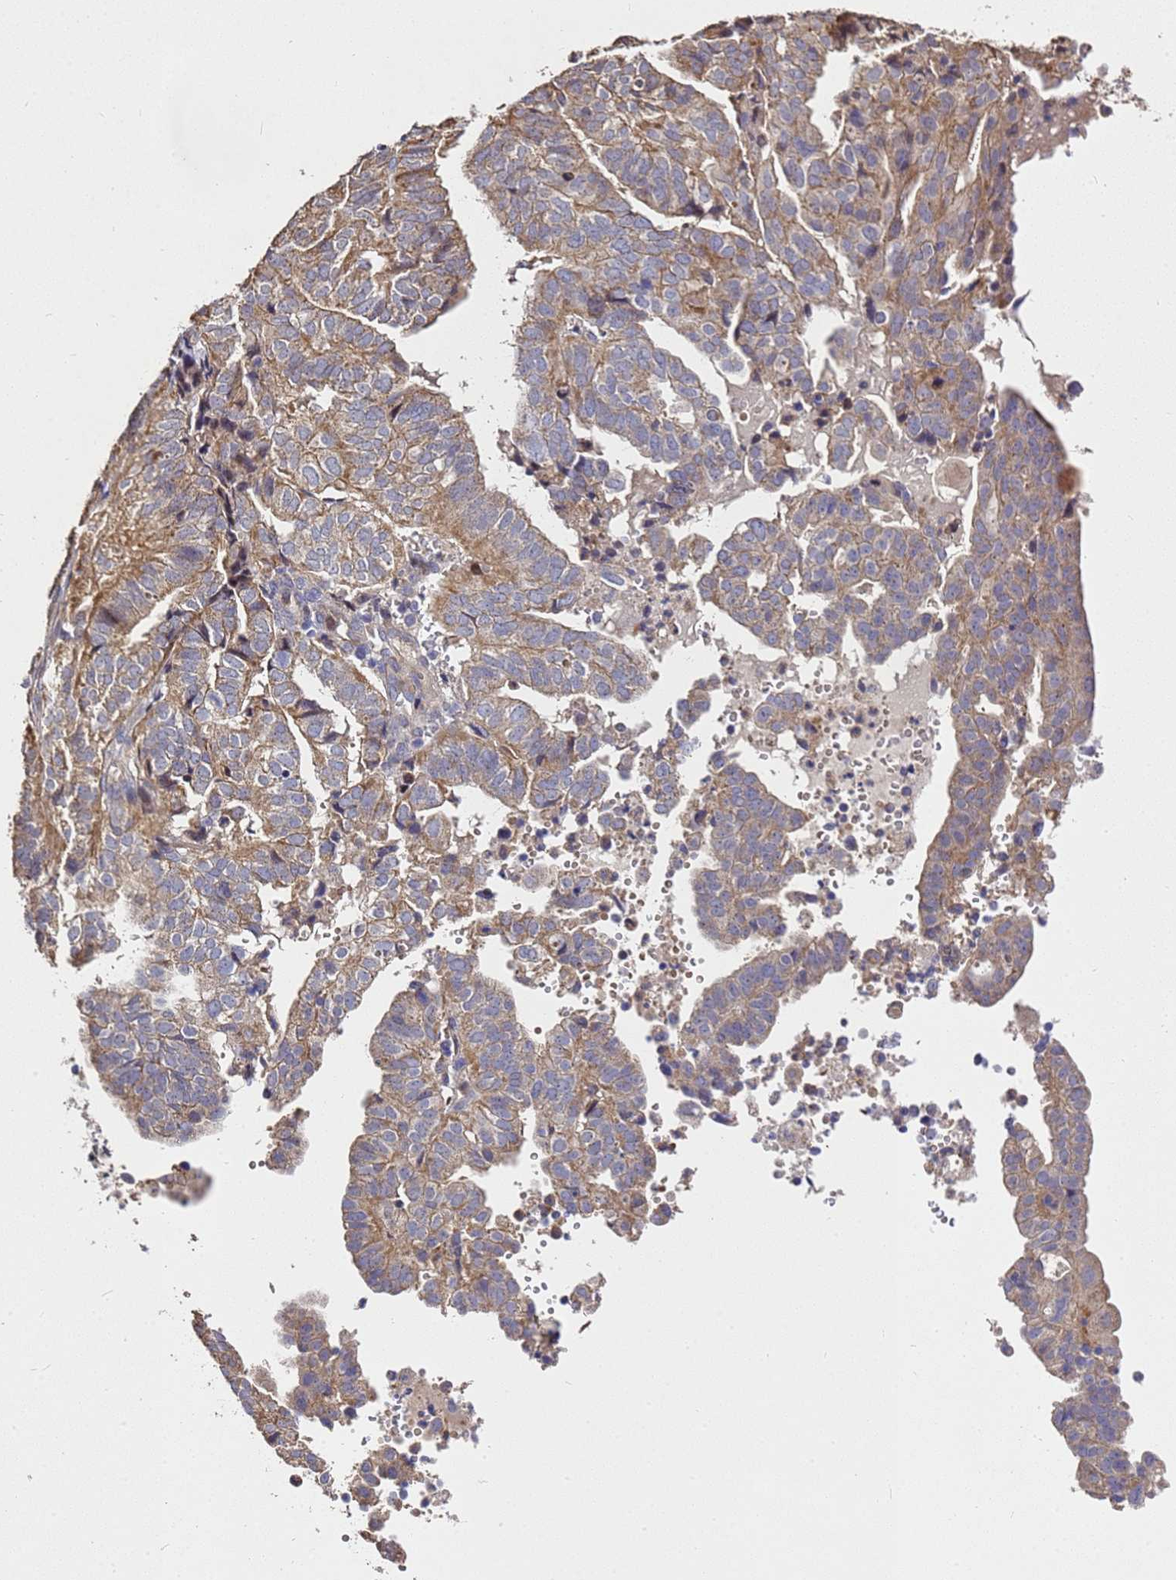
{"staining": {"intensity": "moderate", "quantity": ">75%", "location": "cytoplasmic/membranous"}, "tissue": "endometrial cancer", "cell_type": "Tumor cells", "image_type": "cancer", "snomed": [{"axis": "morphology", "description": "Adenocarcinoma, NOS"}, {"axis": "topography", "description": "Uterus"}], "caption": "This micrograph shows immunohistochemistry (IHC) staining of human endometrial cancer, with medium moderate cytoplasmic/membranous expression in about >75% of tumor cells.", "gene": "RSPRY1", "patient": {"sex": "female", "age": 77}}